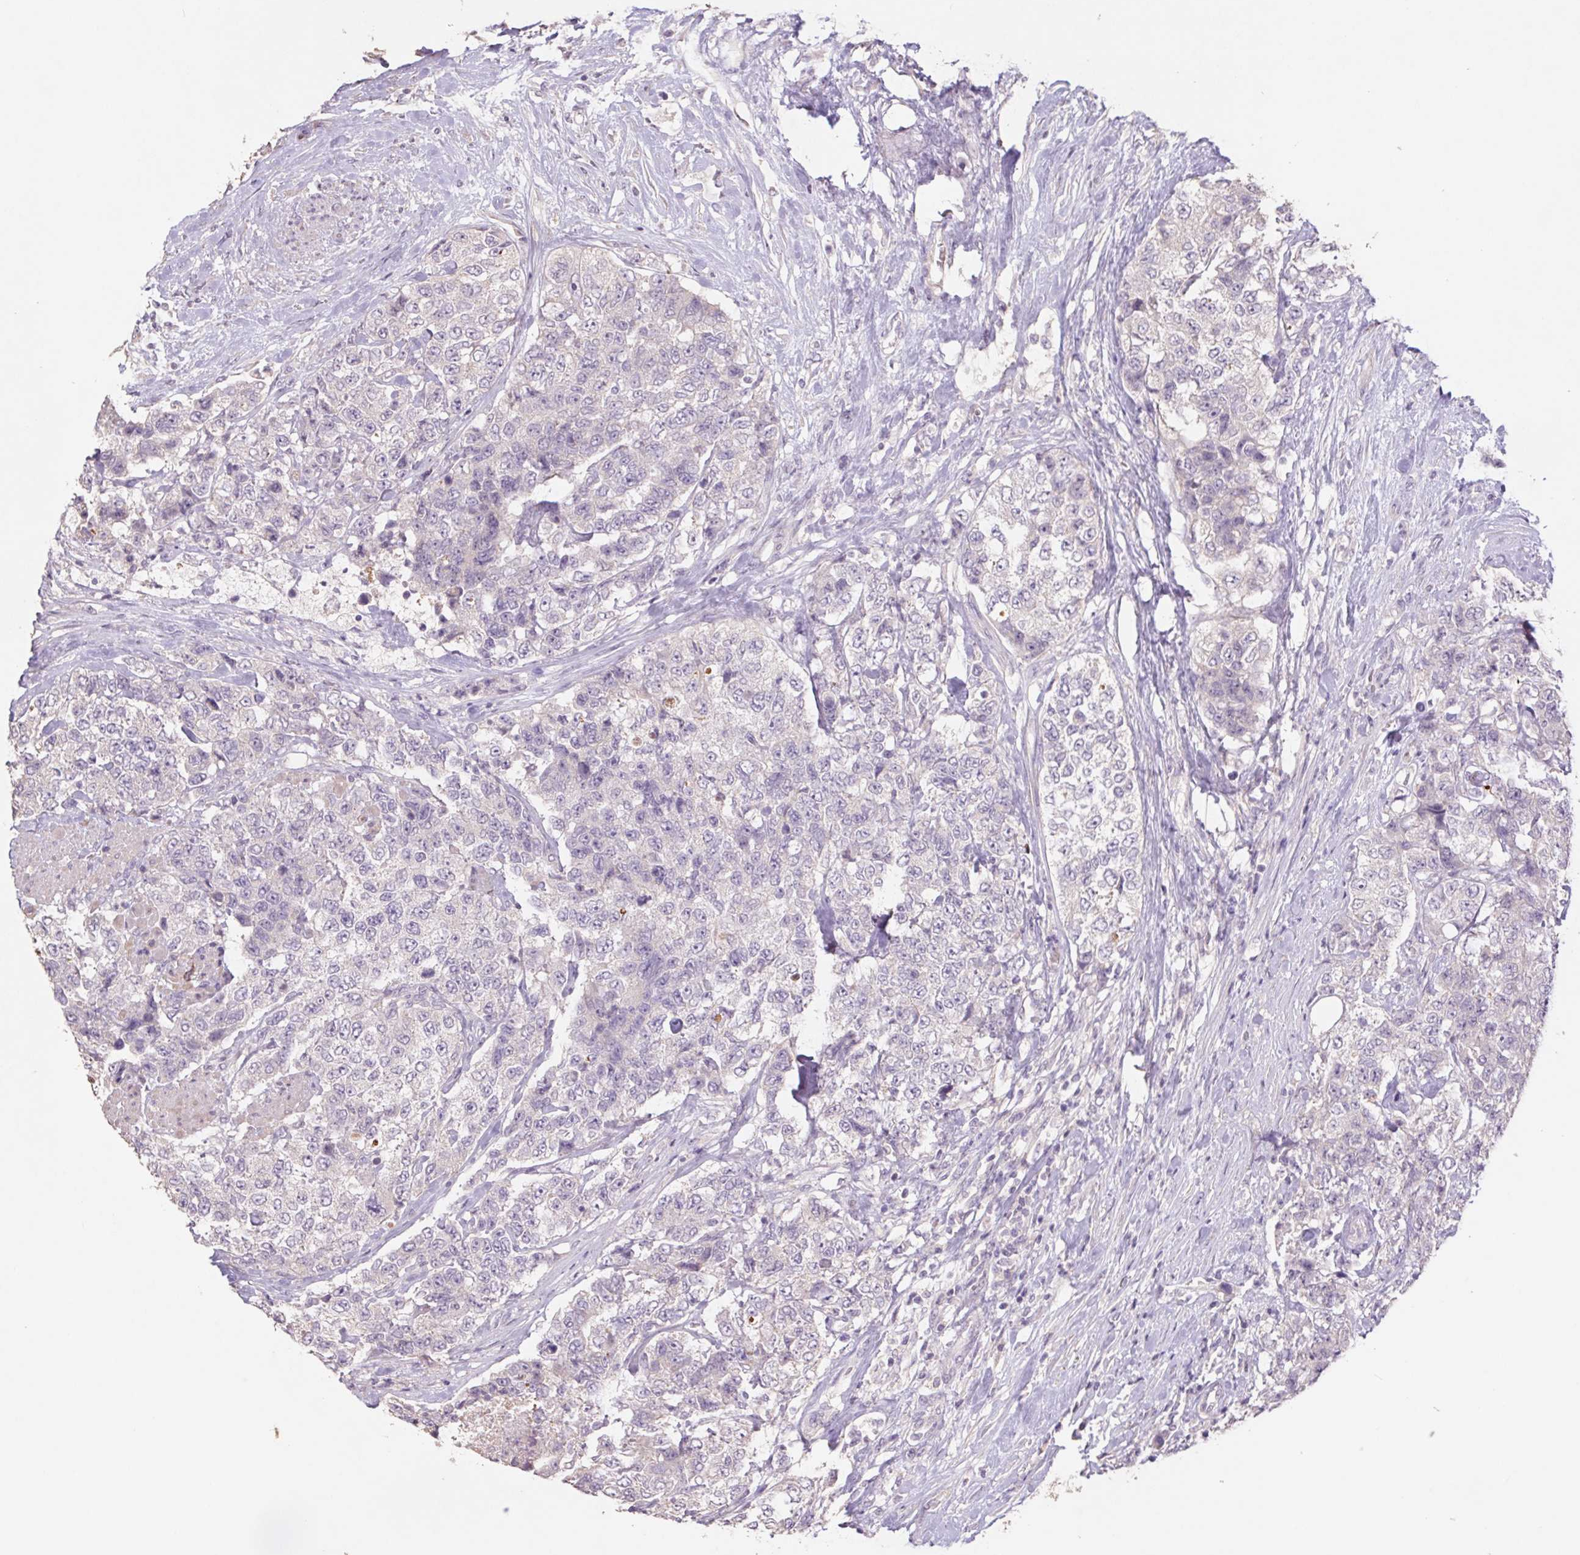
{"staining": {"intensity": "negative", "quantity": "none", "location": "none"}, "tissue": "urothelial cancer", "cell_type": "Tumor cells", "image_type": "cancer", "snomed": [{"axis": "morphology", "description": "Urothelial carcinoma, High grade"}, {"axis": "topography", "description": "Urinary bladder"}], "caption": "Tumor cells are negative for protein expression in human urothelial cancer.", "gene": "GRM2", "patient": {"sex": "female", "age": 78}}